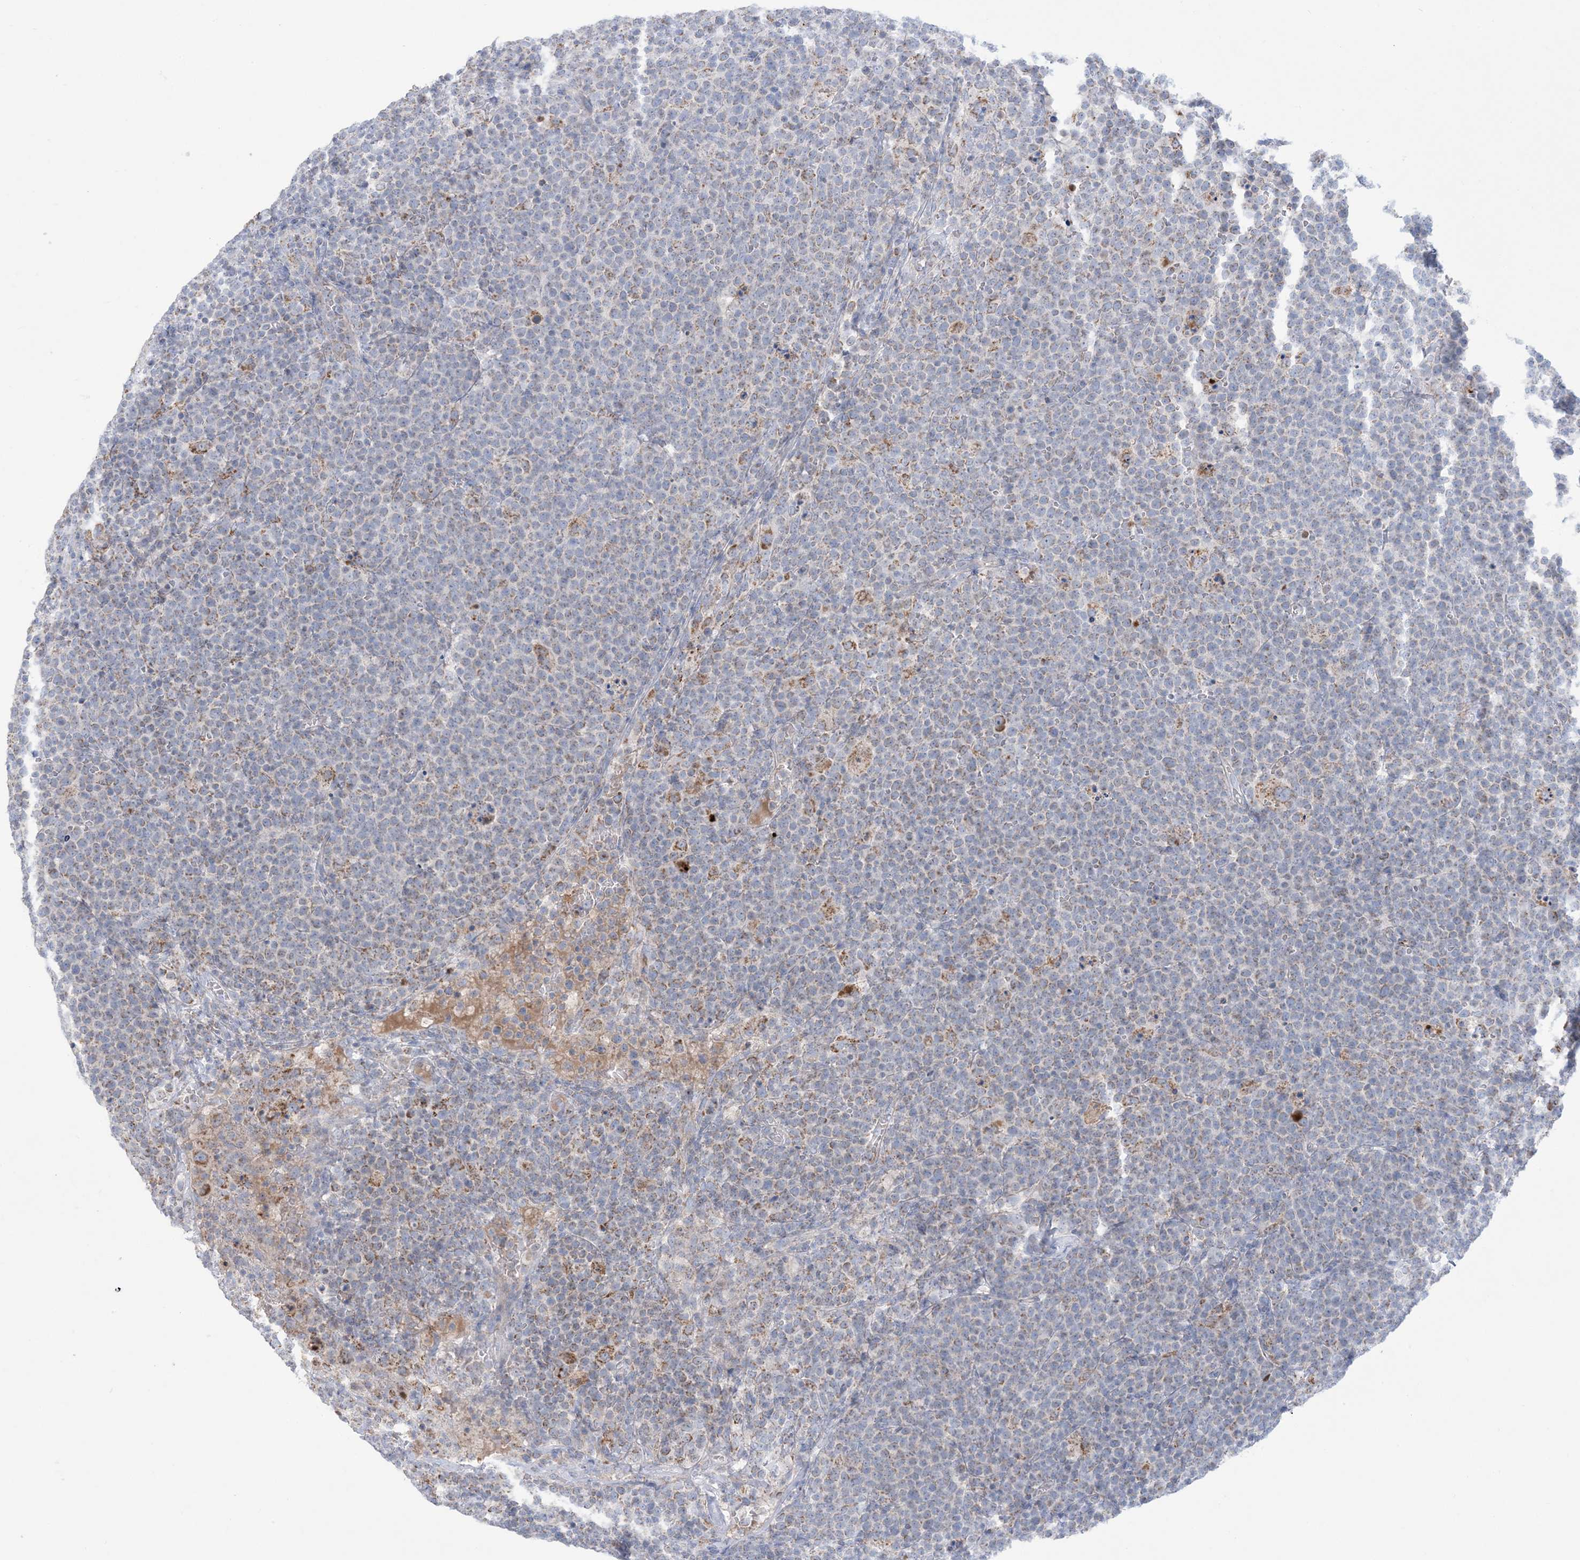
{"staining": {"intensity": "weak", "quantity": "25%-75%", "location": "cytoplasmic/membranous"}, "tissue": "lymphoma", "cell_type": "Tumor cells", "image_type": "cancer", "snomed": [{"axis": "morphology", "description": "Malignant lymphoma, non-Hodgkin's type, High grade"}, {"axis": "topography", "description": "Lymph node"}], "caption": "IHC (DAB (3,3'-diaminobenzidine)) staining of human lymphoma demonstrates weak cytoplasmic/membranous protein expression in about 25%-75% of tumor cells.", "gene": "KCTD6", "patient": {"sex": "male", "age": 61}}